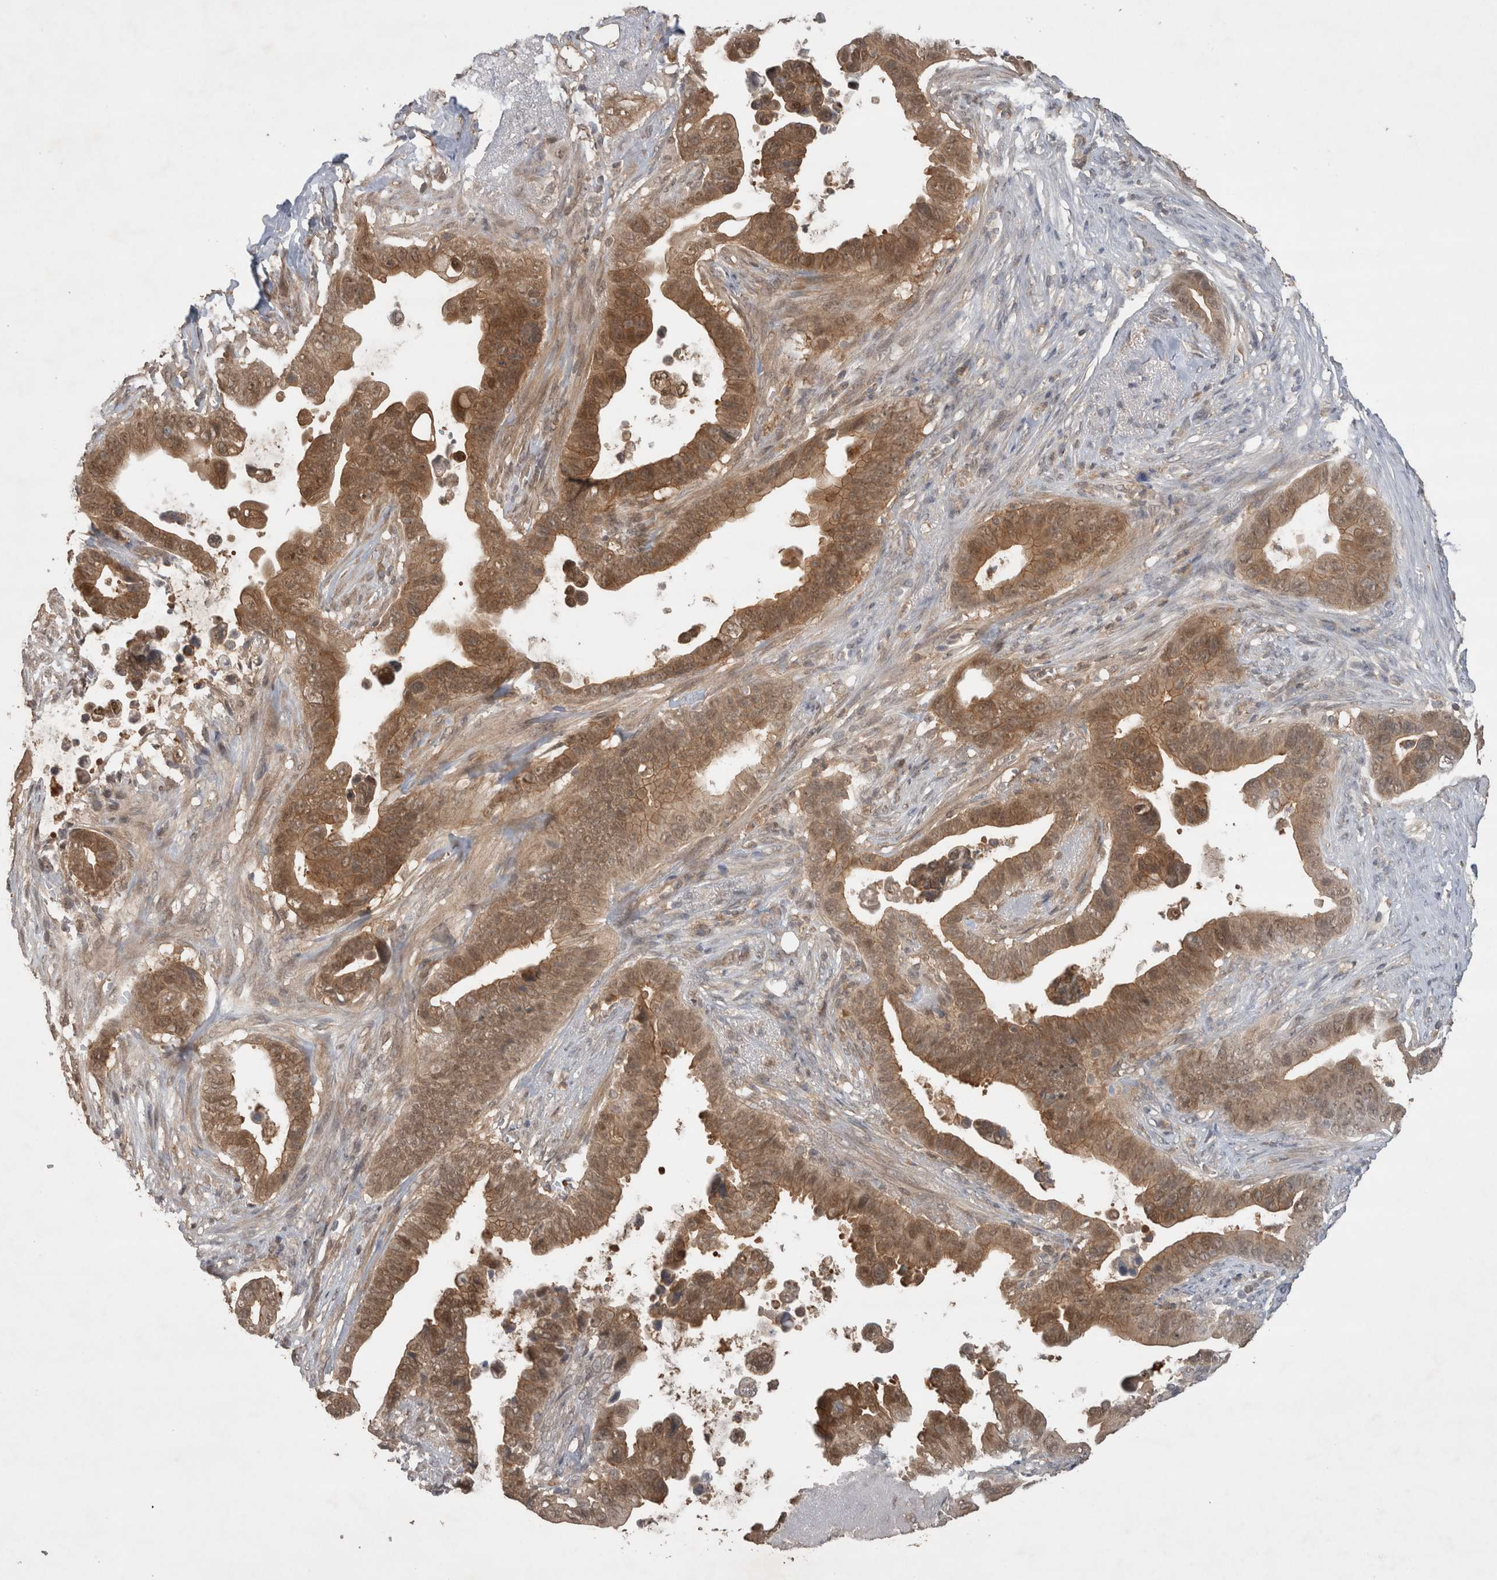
{"staining": {"intensity": "moderate", "quantity": ">75%", "location": "cytoplasmic/membranous,nuclear"}, "tissue": "pancreatic cancer", "cell_type": "Tumor cells", "image_type": "cancer", "snomed": [{"axis": "morphology", "description": "Adenocarcinoma, NOS"}, {"axis": "topography", "description": "Pancreas"}], "caption": "Protein expression analysis of human adenocarcinoma (pancreatic) reveals moderate cytoplasmic/membranous and nuclear expression in about >75% of tumor cells. (Stains: DAB in brown, nuclei in blue, Microscopy: brightfield microscopy at high magnification).", "gene": "OTUD7B", "patient": {"sex": "female", "age": 72}}